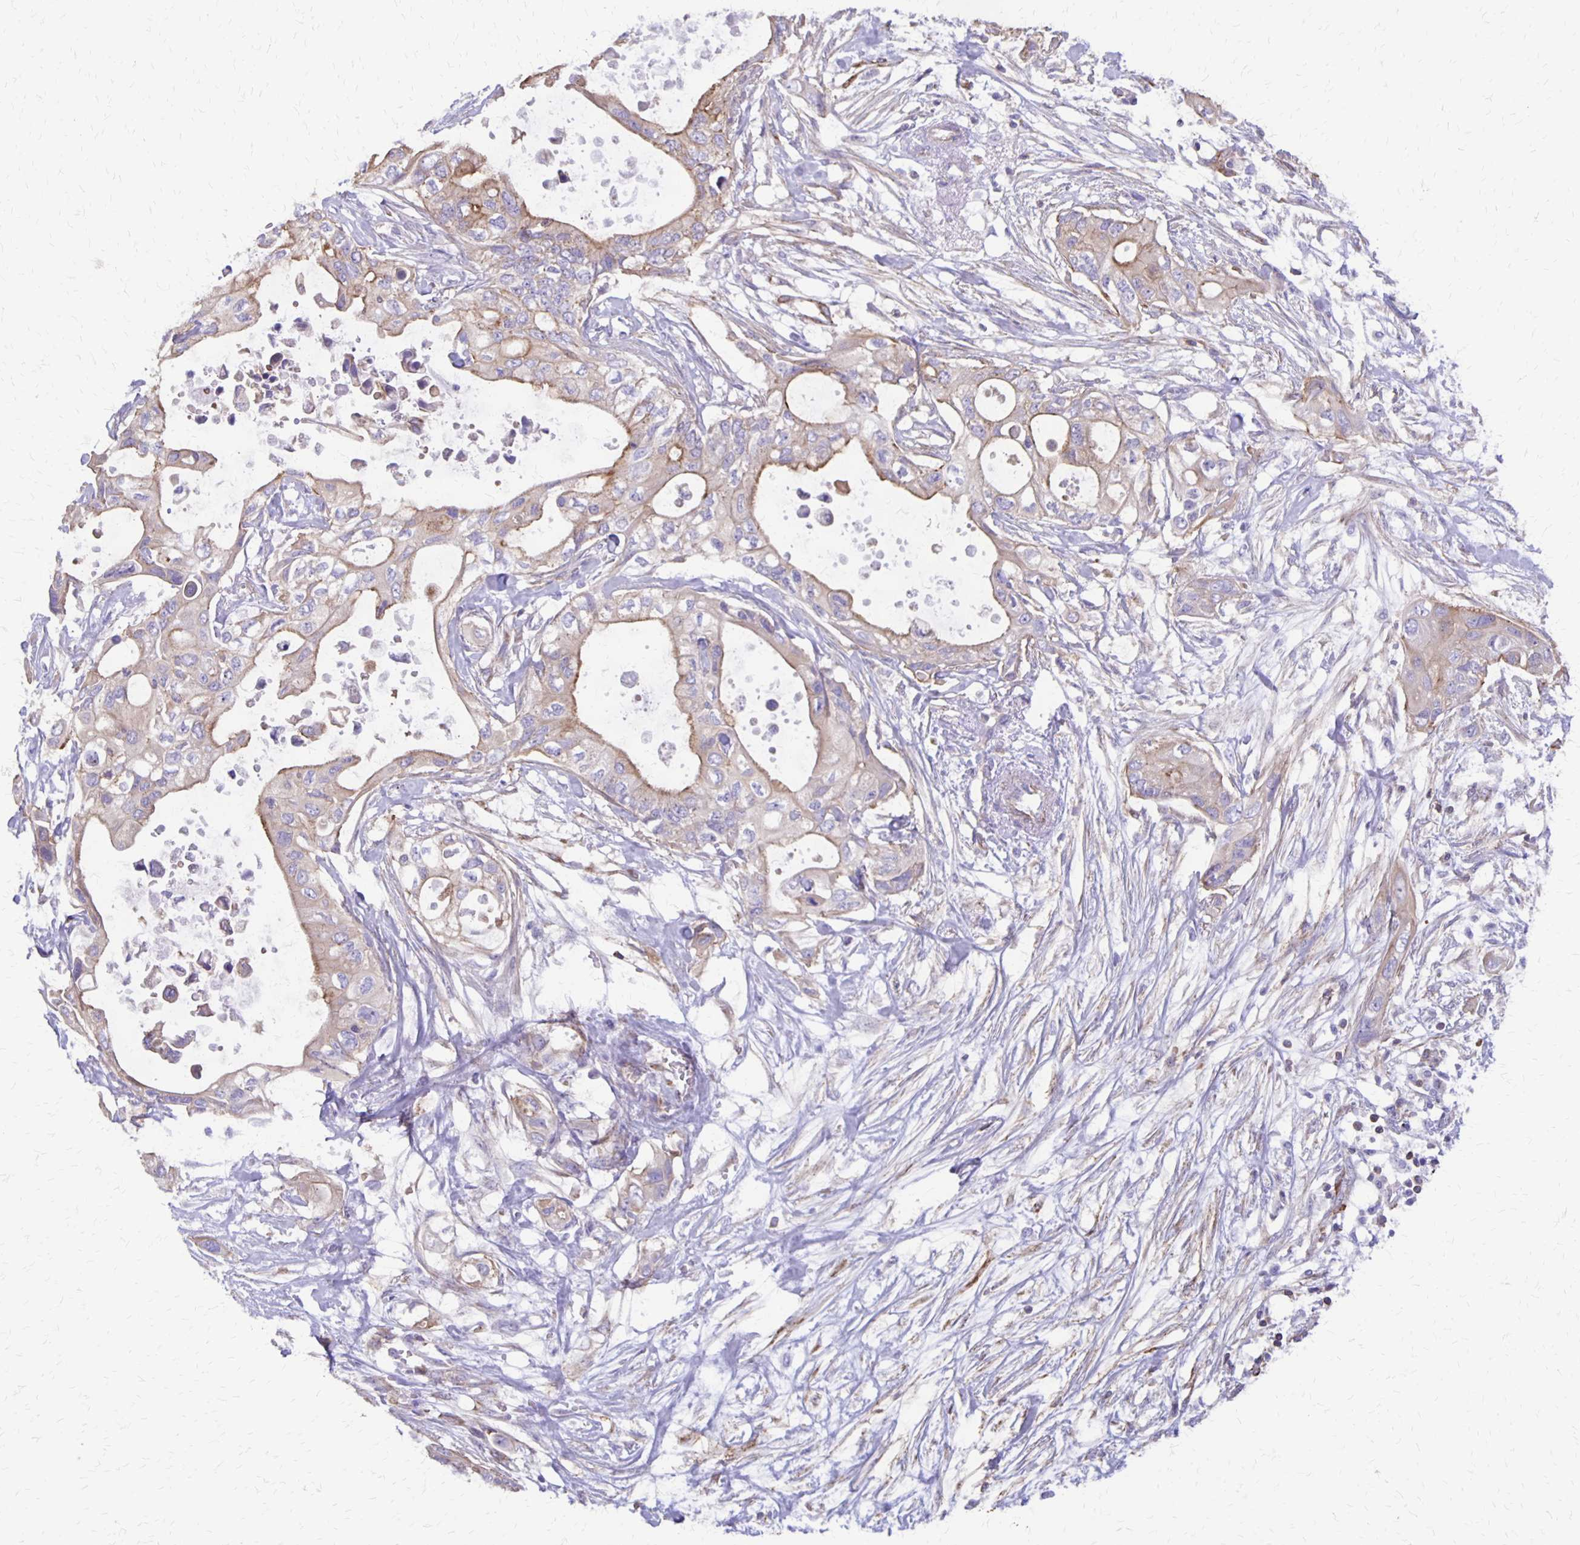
{"staining": {"intensity": "weak", "quantity": "25%-75%", "location": "cytoplasmic/membranous"}, "tissue": "pancreatic cancer", "cell_type": "Tumor cells", "image_type": "cancer", "snomed": [{"axis": "morphology", "description": "Adenocarcinoma, NOS"}, {"axis": "topography", "description": "Pancreas"}], "caption": "Approximately 25%-75% of tumor cells in human adenocarcinoma (pancreatic) display weak cytoplasmic/membranous protein expression as visualized by brown immunohistochemical staining.", "gene": "SEPTIN5", "patient": {"sex": "female", "age": 63}}